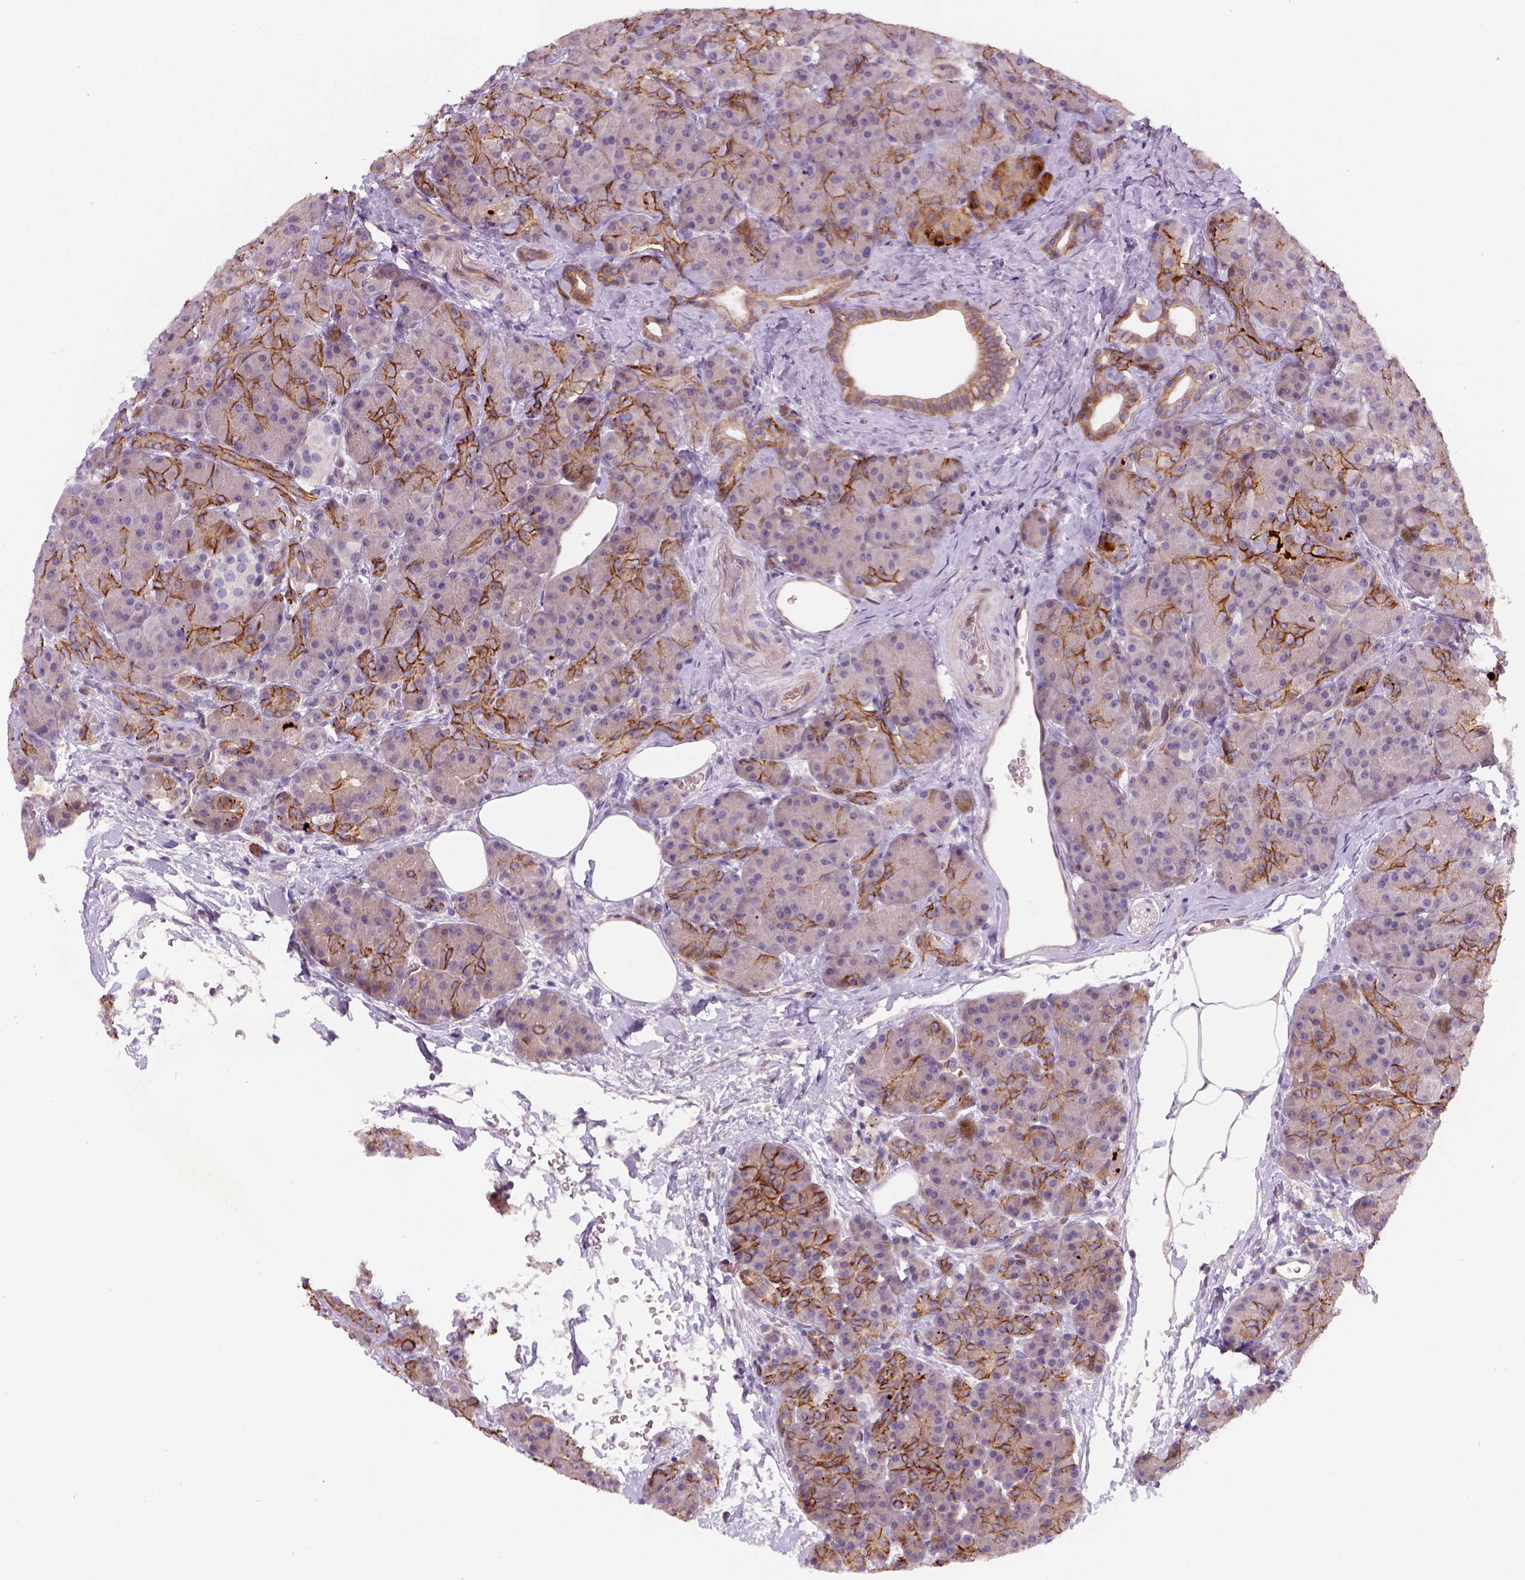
{"staining": {"intensity": "strong", "quantity": "25%-75%", "location": "cytoplasmic/membranous"}, "tissue": "pancreas", "cell_type": "Exocrine glandular cells", "image_type": "normal", "snomed": [{"axis": "morphology", "description": "Normal tissue, NOS"}, {"axis": "topography", "description": "Pancreas"}], "caption": "Immunohistochemistry (IHC) image of unremarkable pancreas: pancreas stained using IHC shows high levels of strong protein expression localized specifically in the cytoplasmic/membranous of exocrine glandular cells, appearing as a cytoplasmic/membranous brown color.", "gene": "VSTM5", "patient": {"sex": "male", "age": 57}}